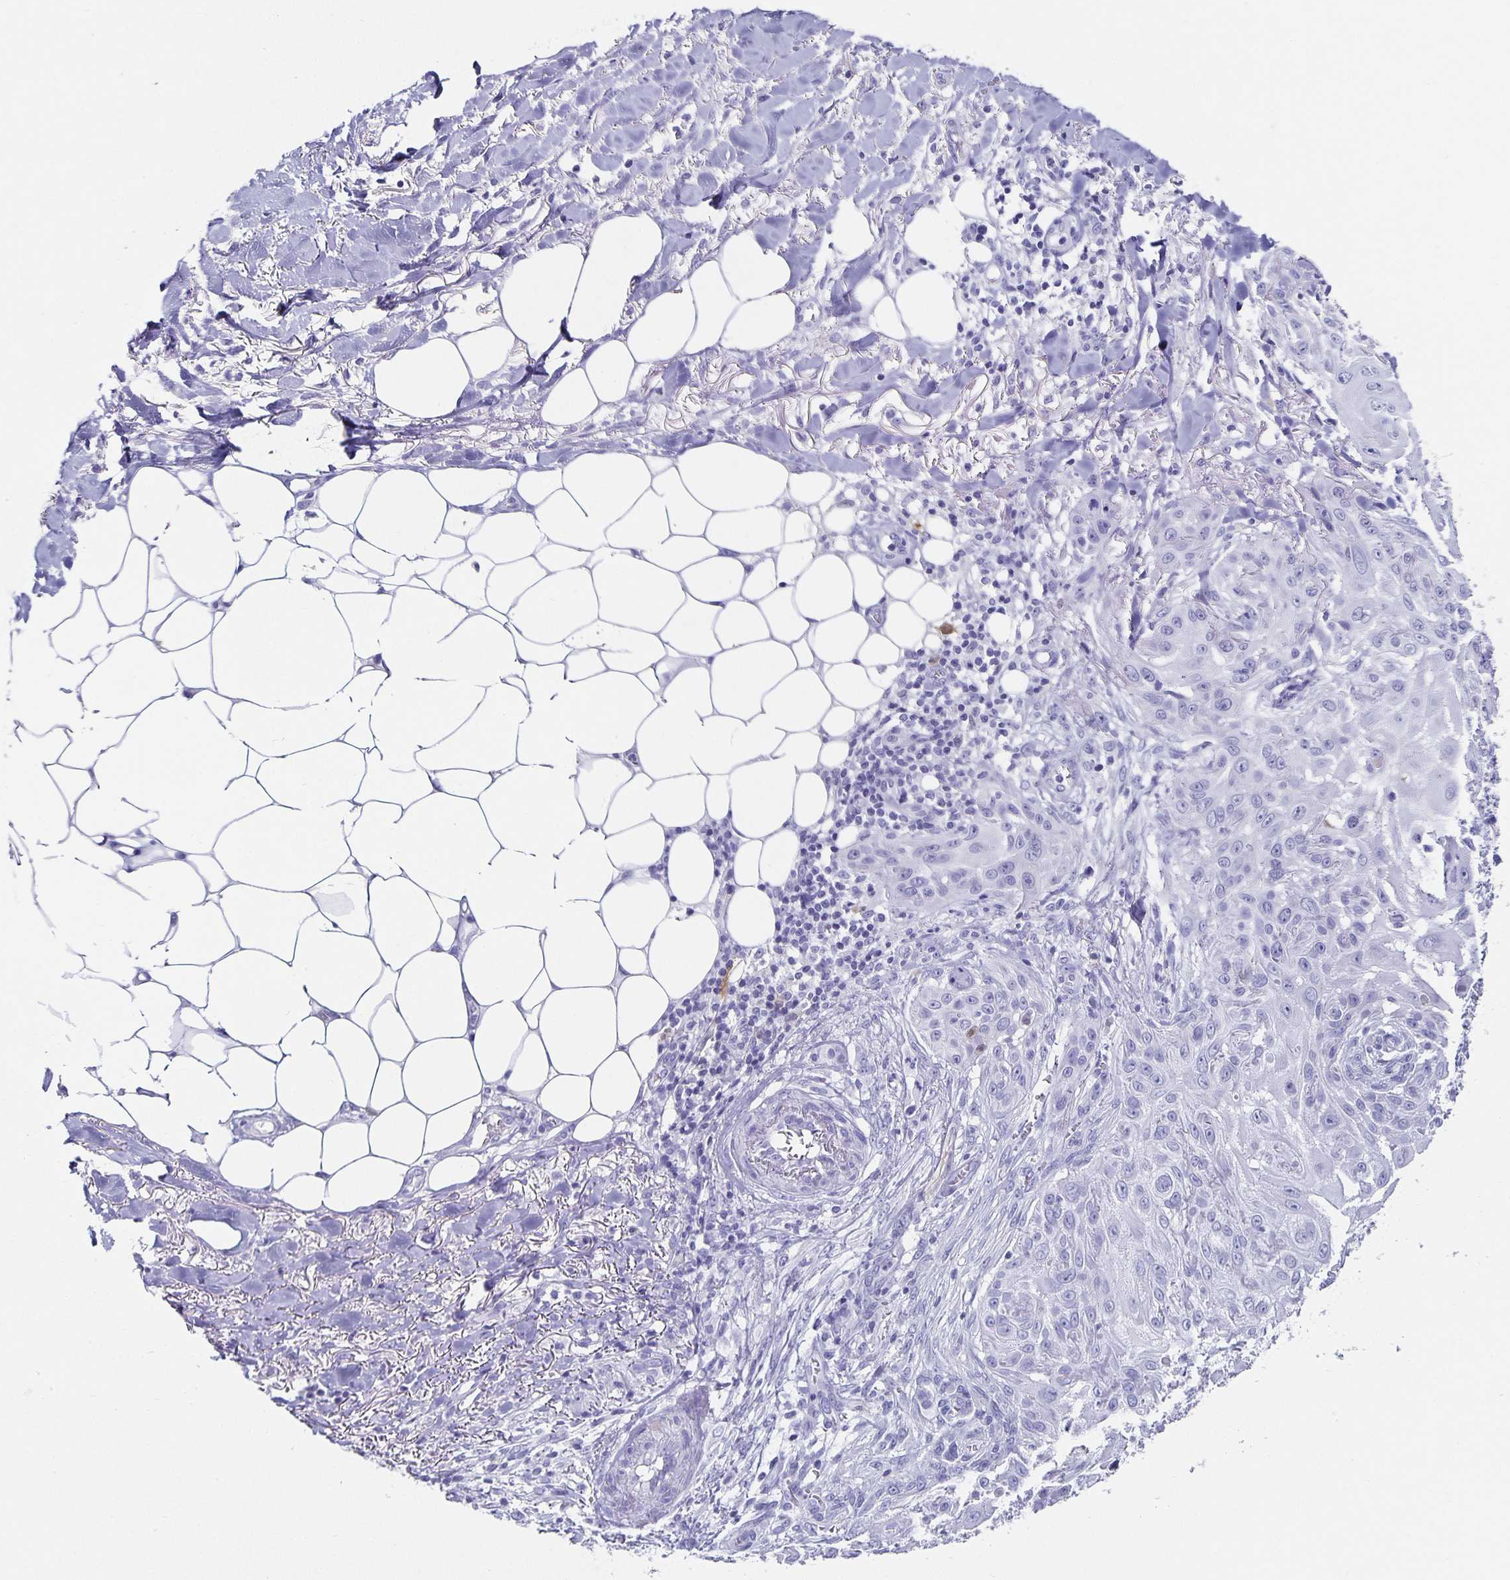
{"staining": {"intensity": "negative", "quantity": "none", "location": "none"}, "tissue": "skin cancer", "cell_type": "Tumor cells", "image_type": "cancer", "snomed": [{"axis": "morphology", "description": "Squamous cell carcinoma, NOS"}, {"axis": "topography", "description": "Skin"}], "caption": "Tumor cells are negative for brown protein staining in skin cancer (squamous cell carcinoma).", "gene": "CHGA", "patient": {"sex": "female", "age": 91}}